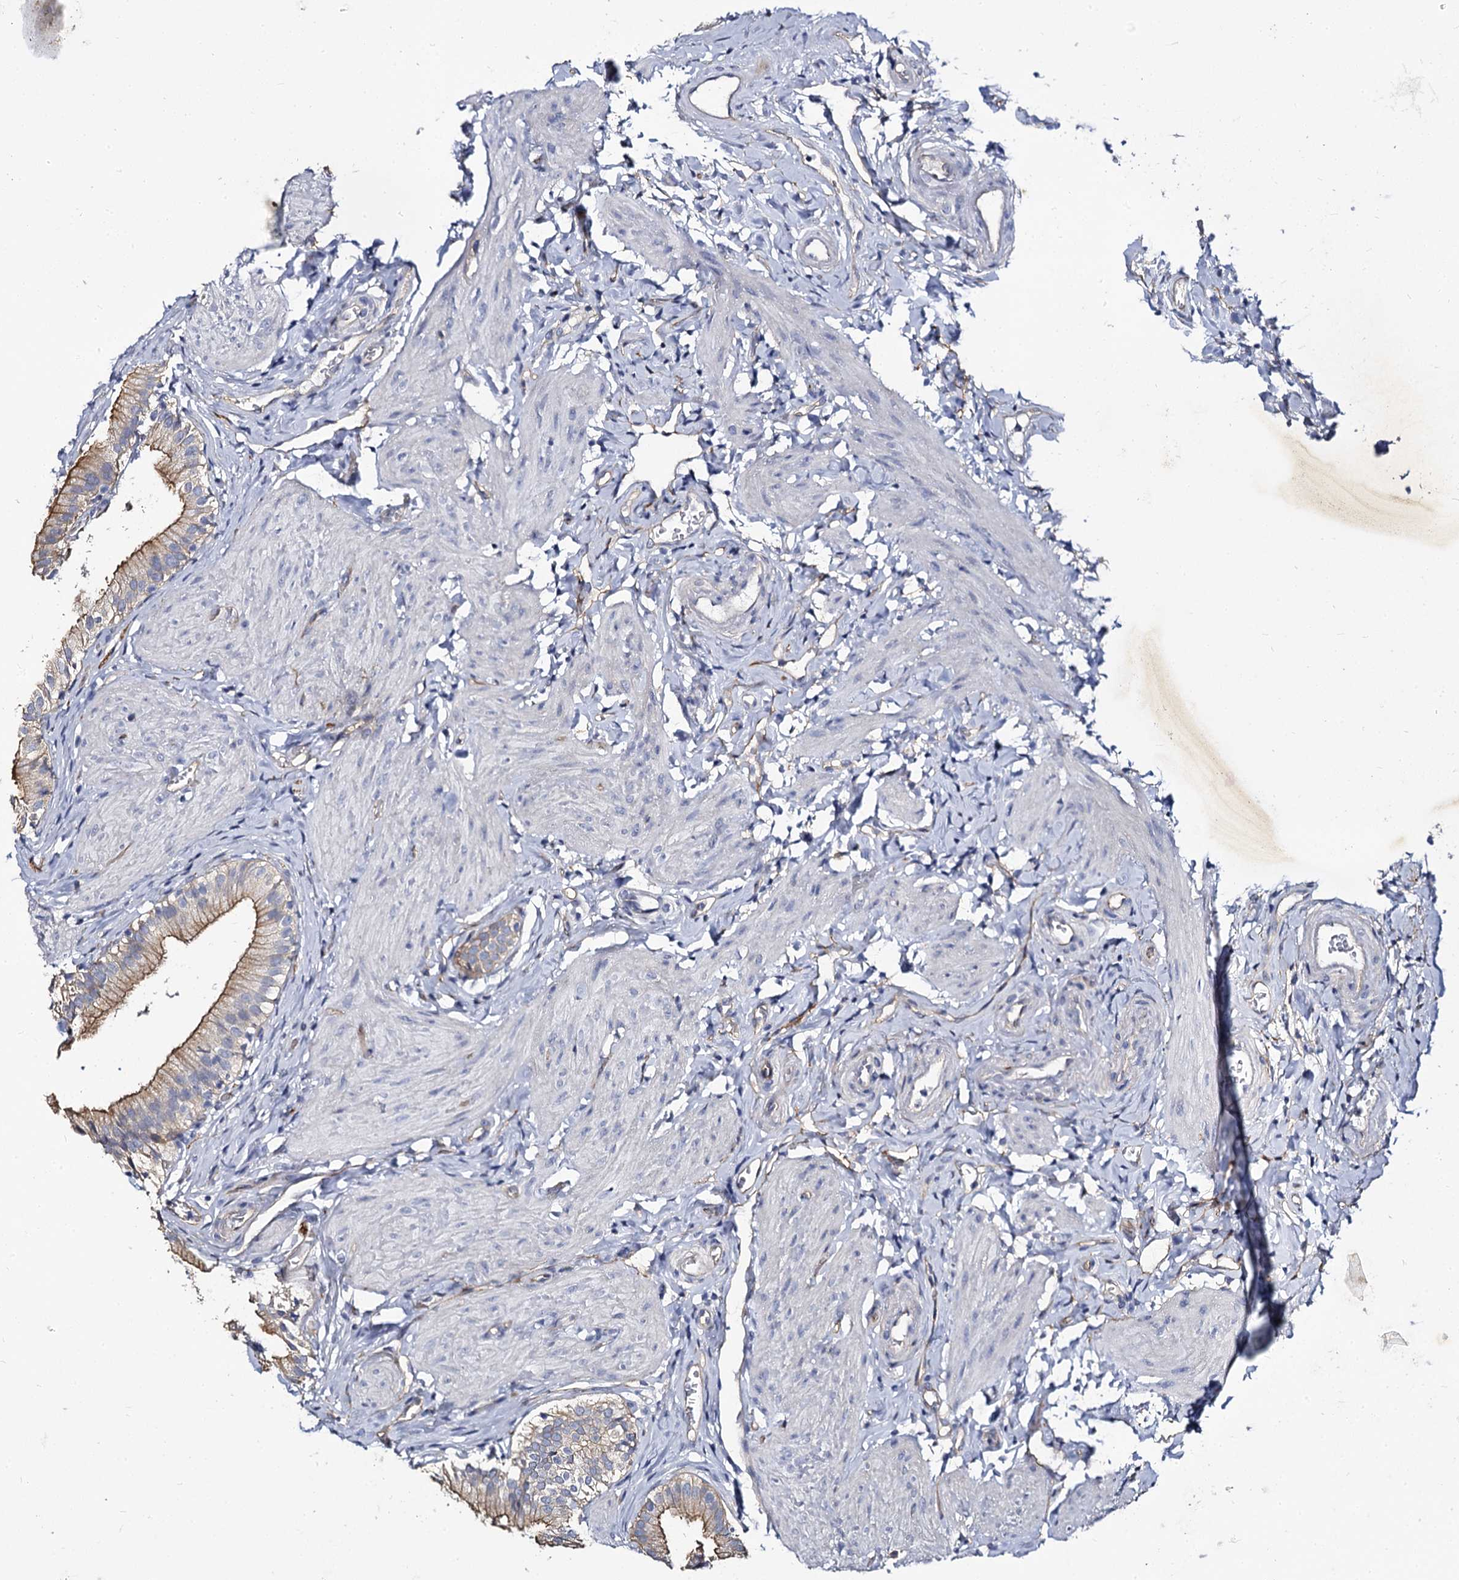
{"staining": {"intensity": "moderate", "quantity": "25%-75%", "location": "cytoplasmic/membranous"}, "tissue": "gallbladder", "cell_type": "Glandular cells", "image_type": "normal", "snomed": [{"axis": "morphology", "description": "Normal tissue, NOS"}, {"axis": "topography", "description": "Gallbladder"}], "caption": "Protein staining of unremarkable gallbladder demonstrates moderate cytoplasmic/membranous staining in approximately 25%-75% of glandular cells.", "gene": "CBFB", "patient": {"sex": "female", "age": 47}}